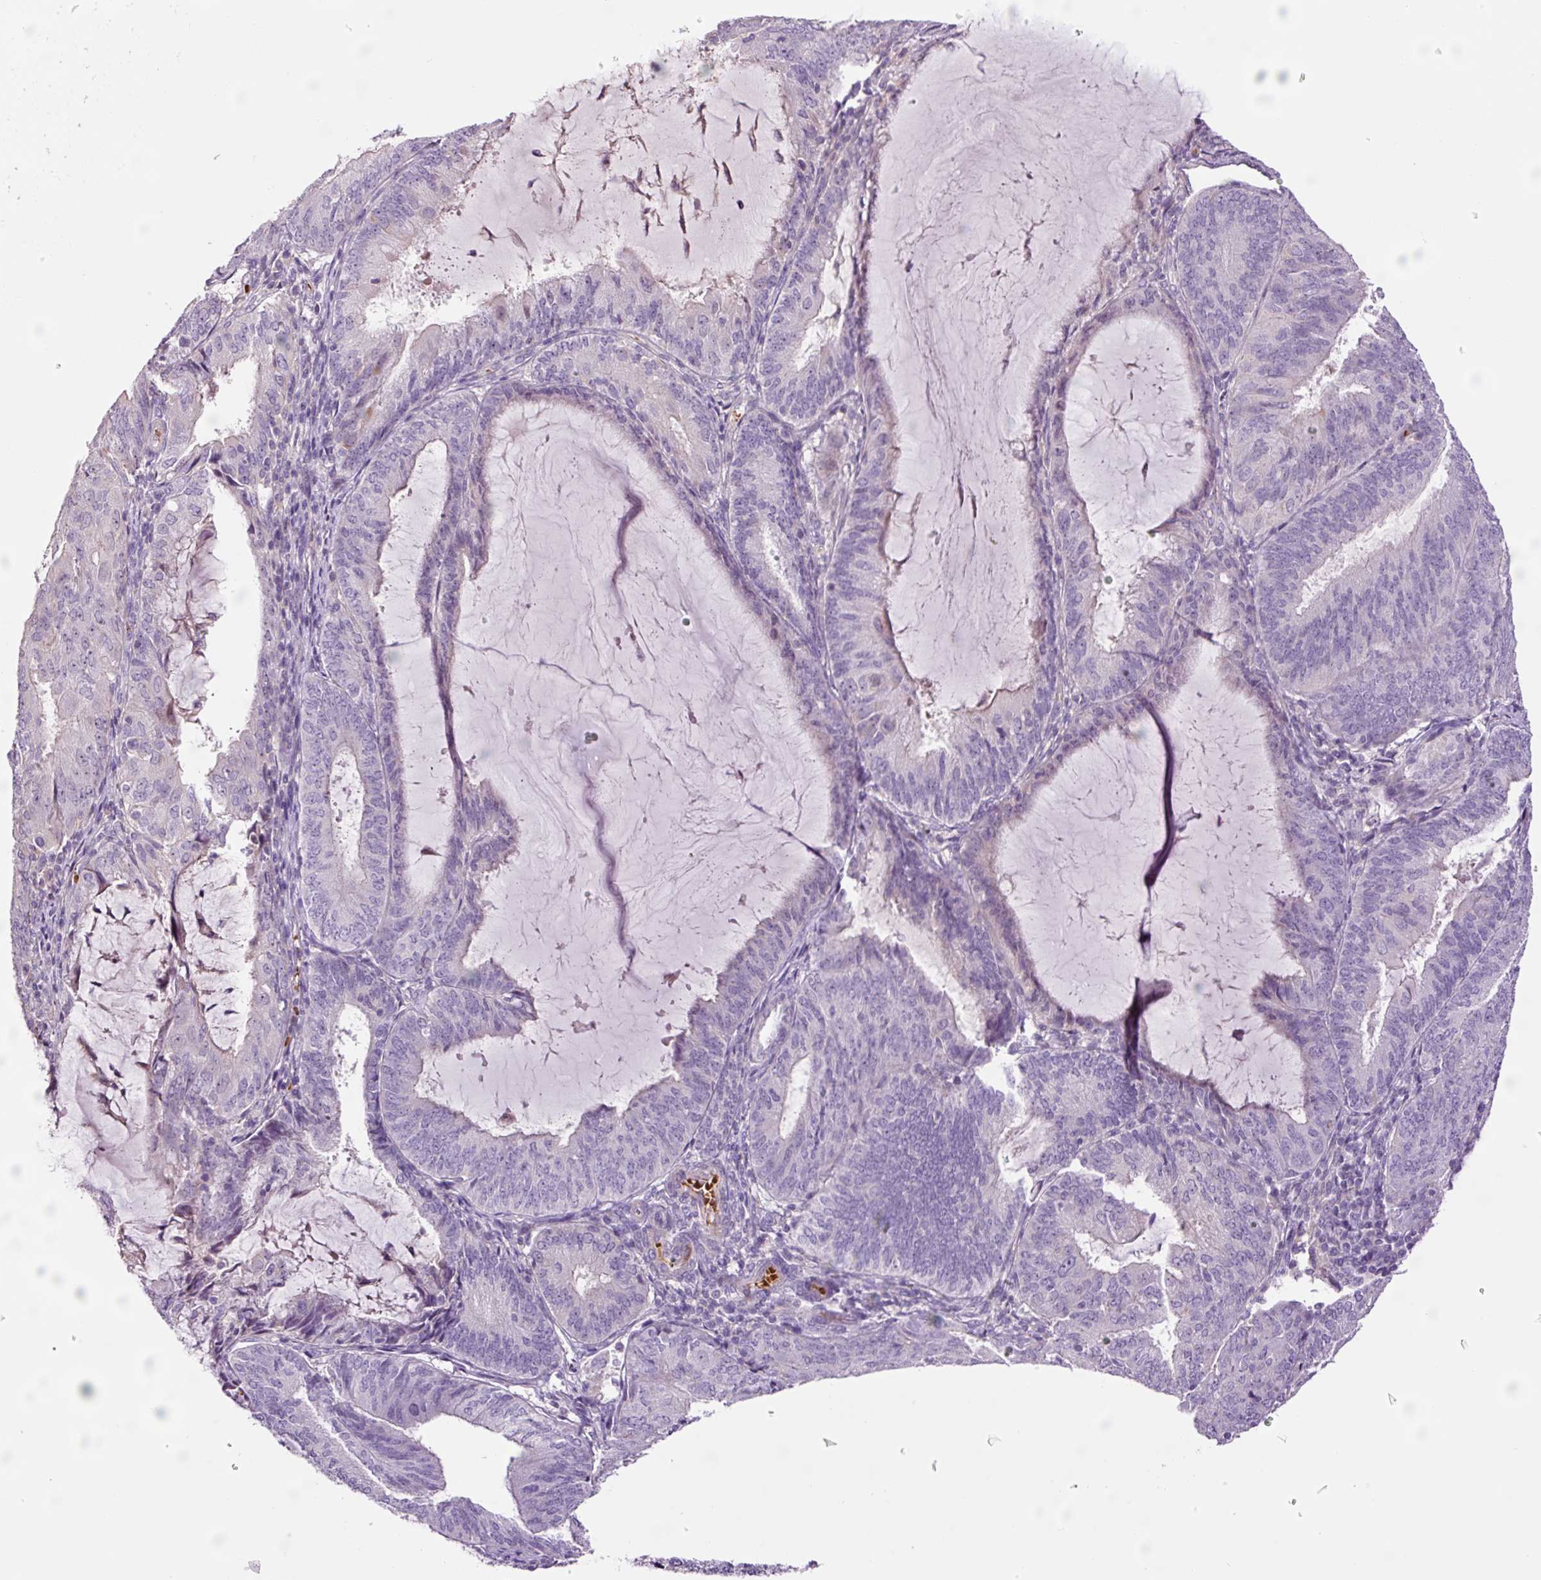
{"staining": {"intensity": "negative", "quantity": "none", "location": "none"}, "tissue": "endometrial cancer", "cell_type": "Tumor cells", "image_type": "cancer", "snomed": [{"axis": "morphology", "description": "Adenocarcinoma, NOS"}, {"axis": "topography", "description": "Endometrium"}], "caption": "Endometrial cancer was stained to show a protein in brown. There is no significant staining in tumor cells.", "gene": "TMEM235", "patient": {"sex": "female", "age": 81}}